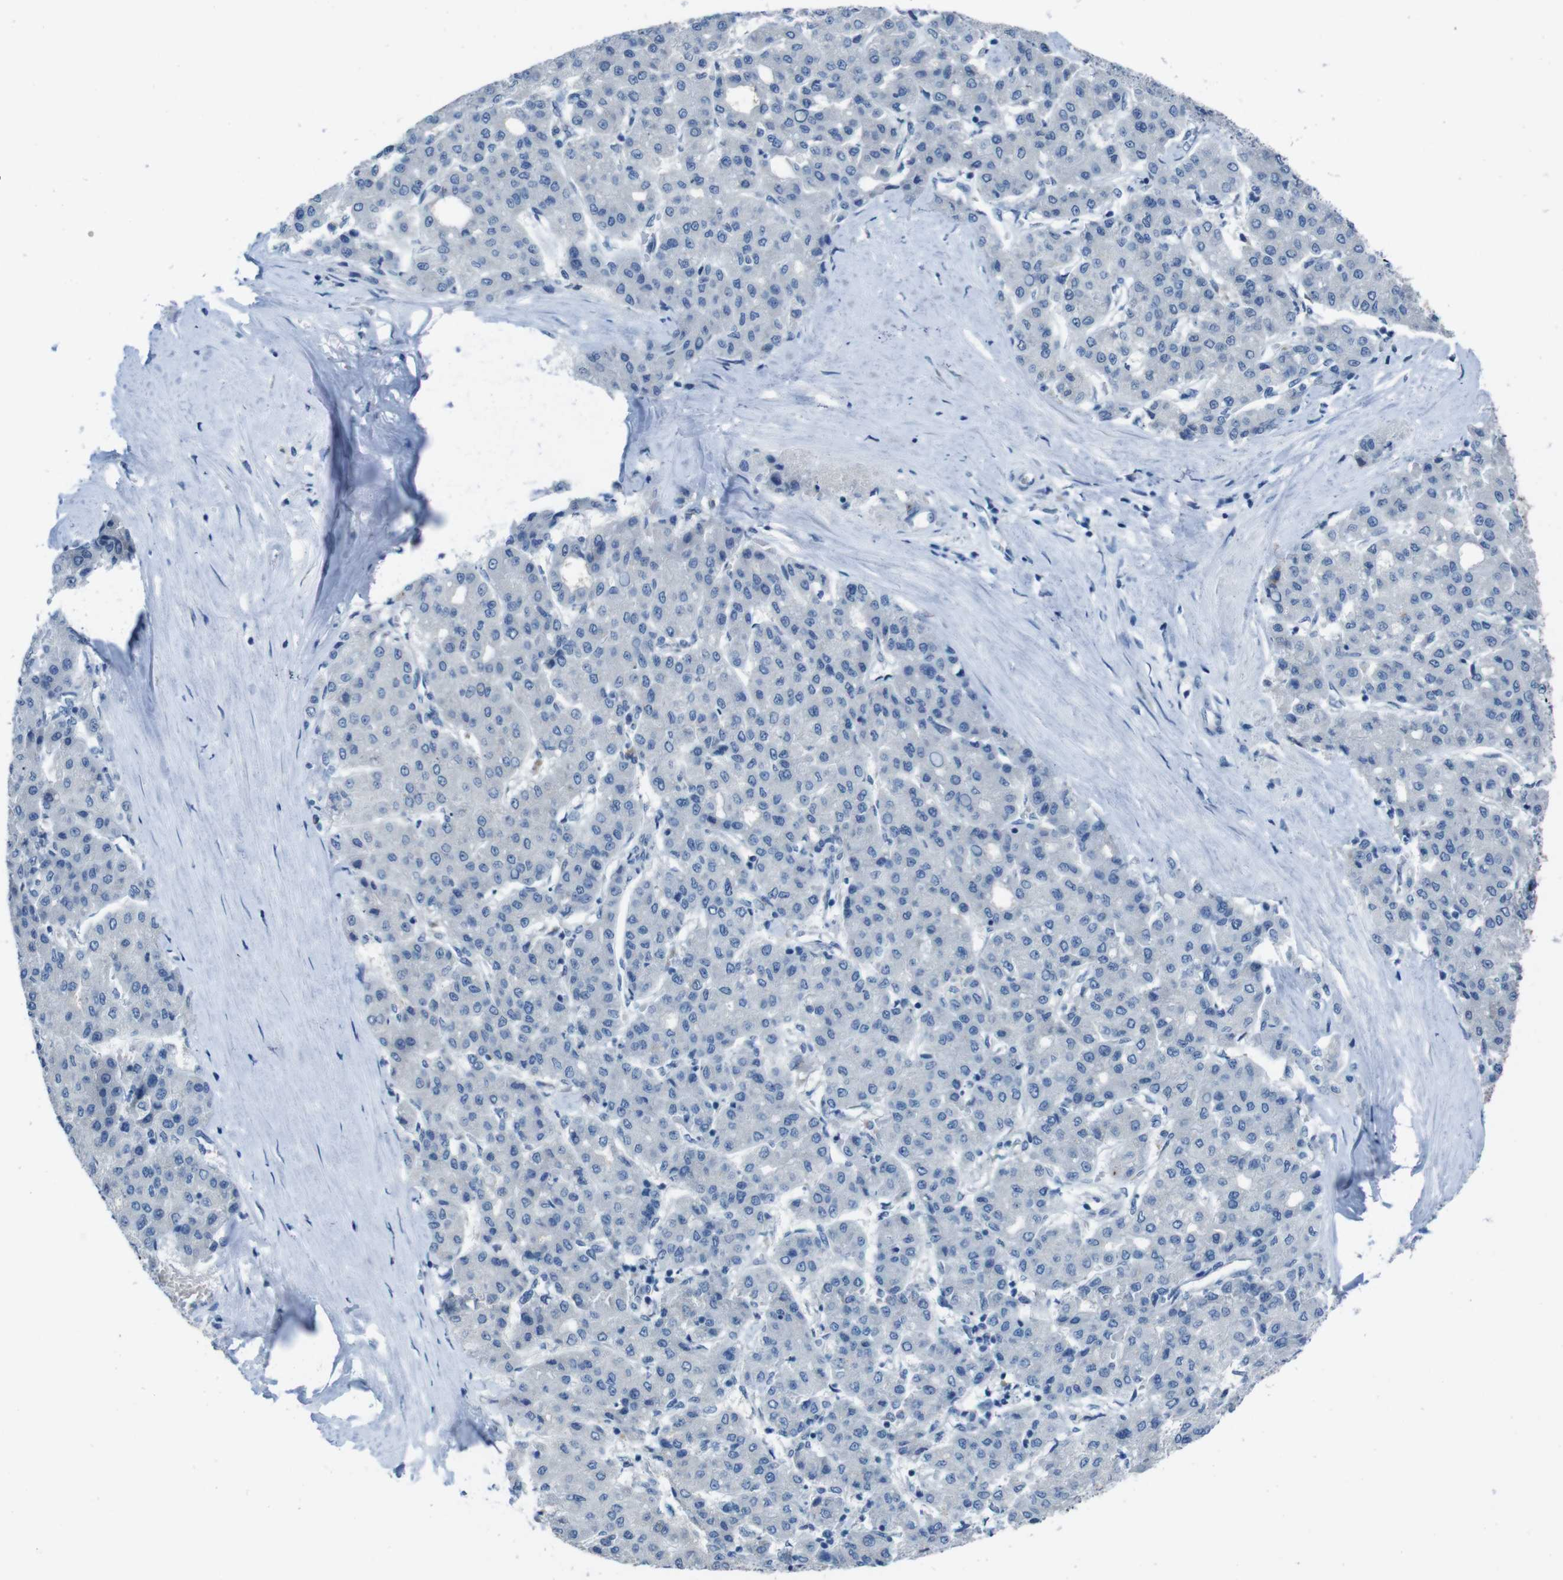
{"staining": {"intensity": "negative", "quantity": "none", "location": "none"}, "tissue": "liver cancer", "cell_type": "Tumor cells", "image_type": "cancer", "snomed": [{"axis": "morphology", "description": "Carcinoma, Hepatocellular, NOS"}, {"axis": "topography", "description": "Liver"}], "caption": "Liver cancer (hepatocellular carcinoma) was stained to show a protein in brown. There is no significant positivity in tumor cells. The staining is performed using DAB (3,3'-diaminobenzidine) brown chromogen with nuclei counter-stained in using hematoxylin.", "gene": "CDHR2", "patient": {"sex": "male", "age": 65}}